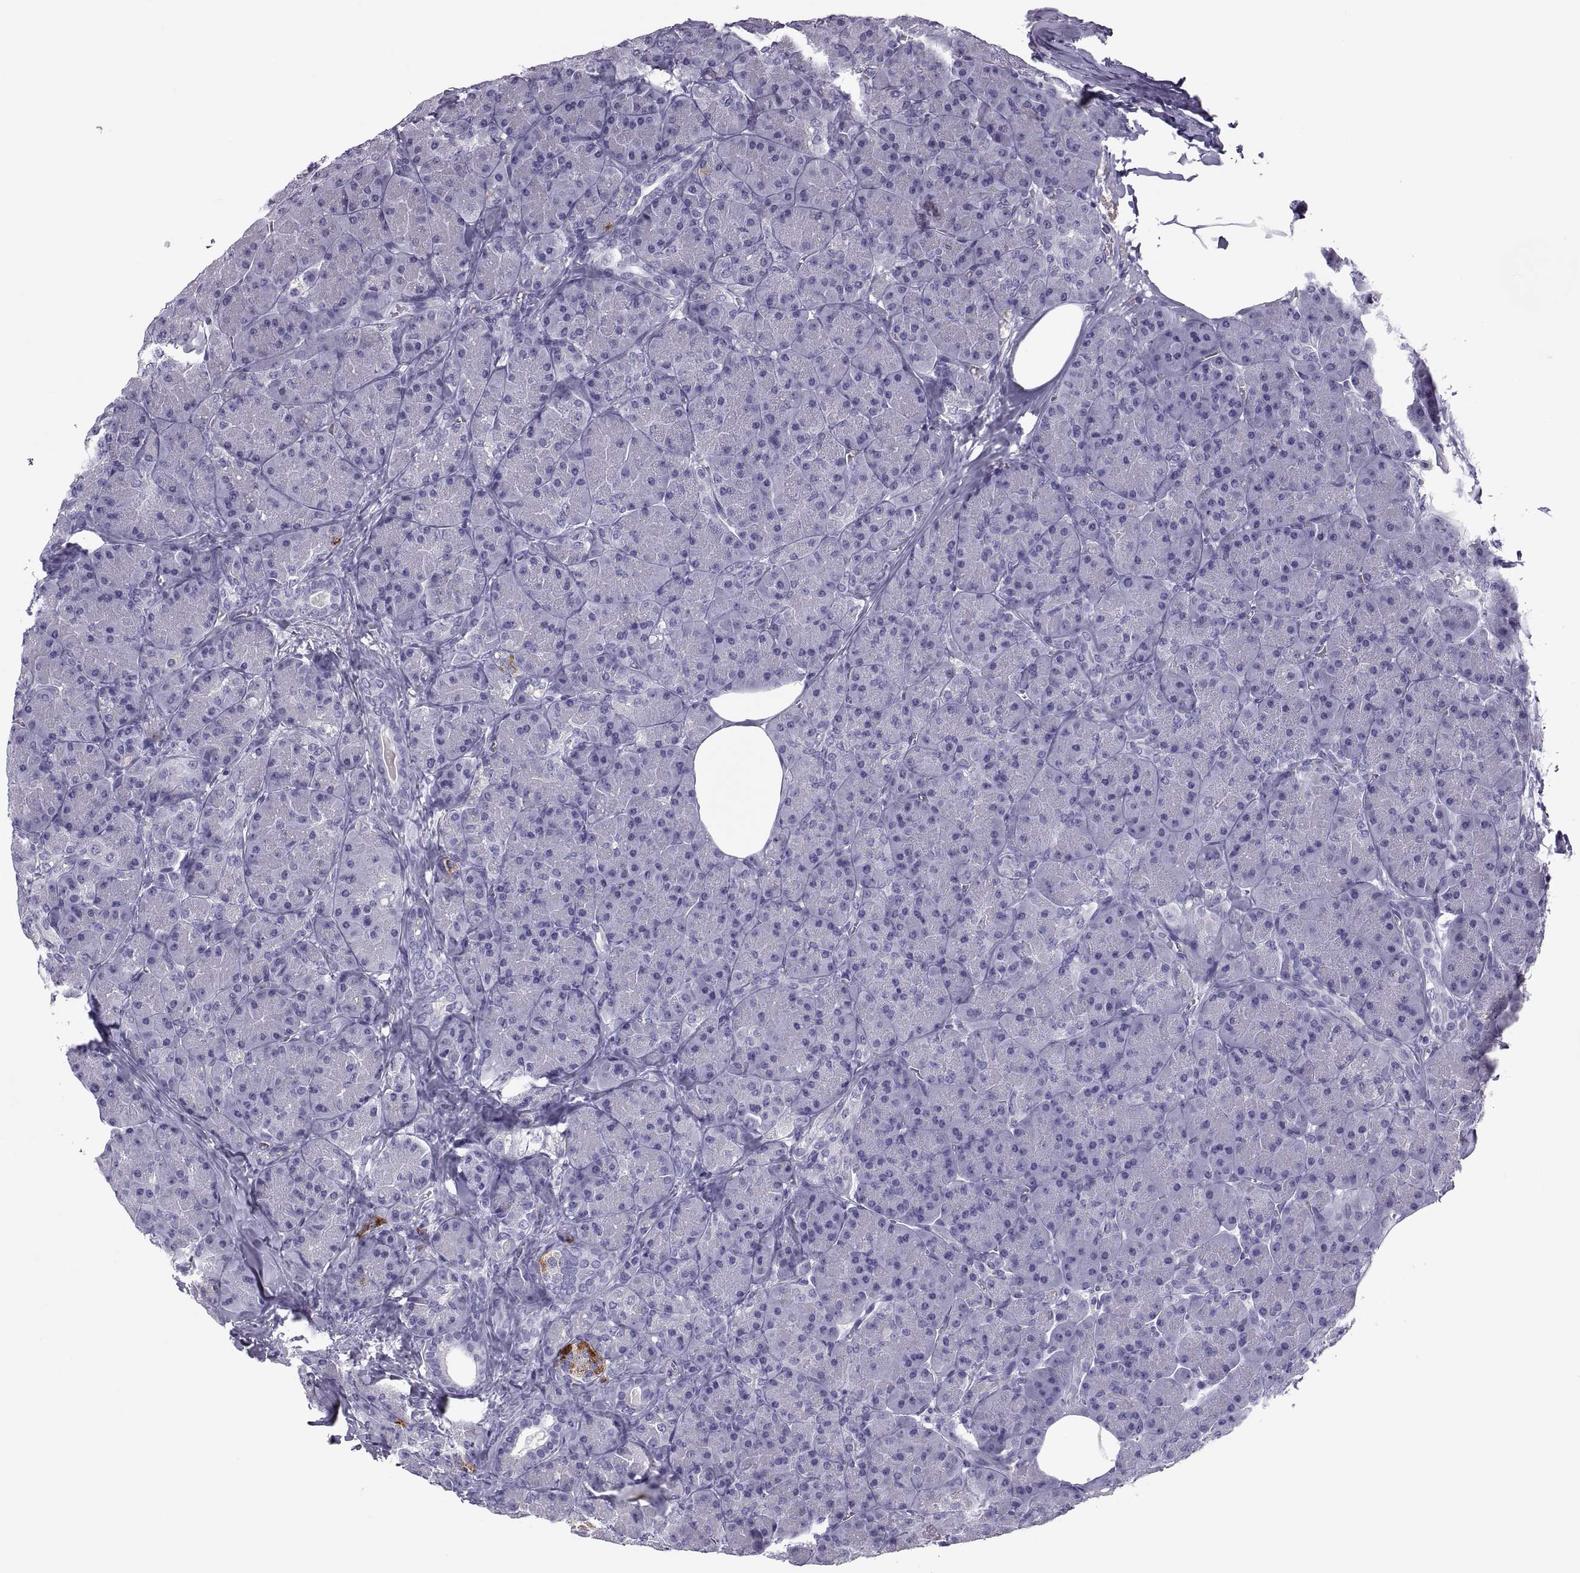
{"staining": {"intensity": "negative", "quantity": "none", "location": "none"}, "tissue": "pancreas", "cell_type": "Exocrine glandular cells", "image_type": "normal", "snomed": [{"axis": "morphology", "description": "Normal tissue, NOS"}, {"axis": "topography", "description": "Pancreas"}], "caption": "There is no significant expression in exocrine glandular cells of pancreas. (DAB immunohistochemistry (IHC), high magnification).", "gene": "PCSK1N", "patient": {"sex": "male", "age": 57}}